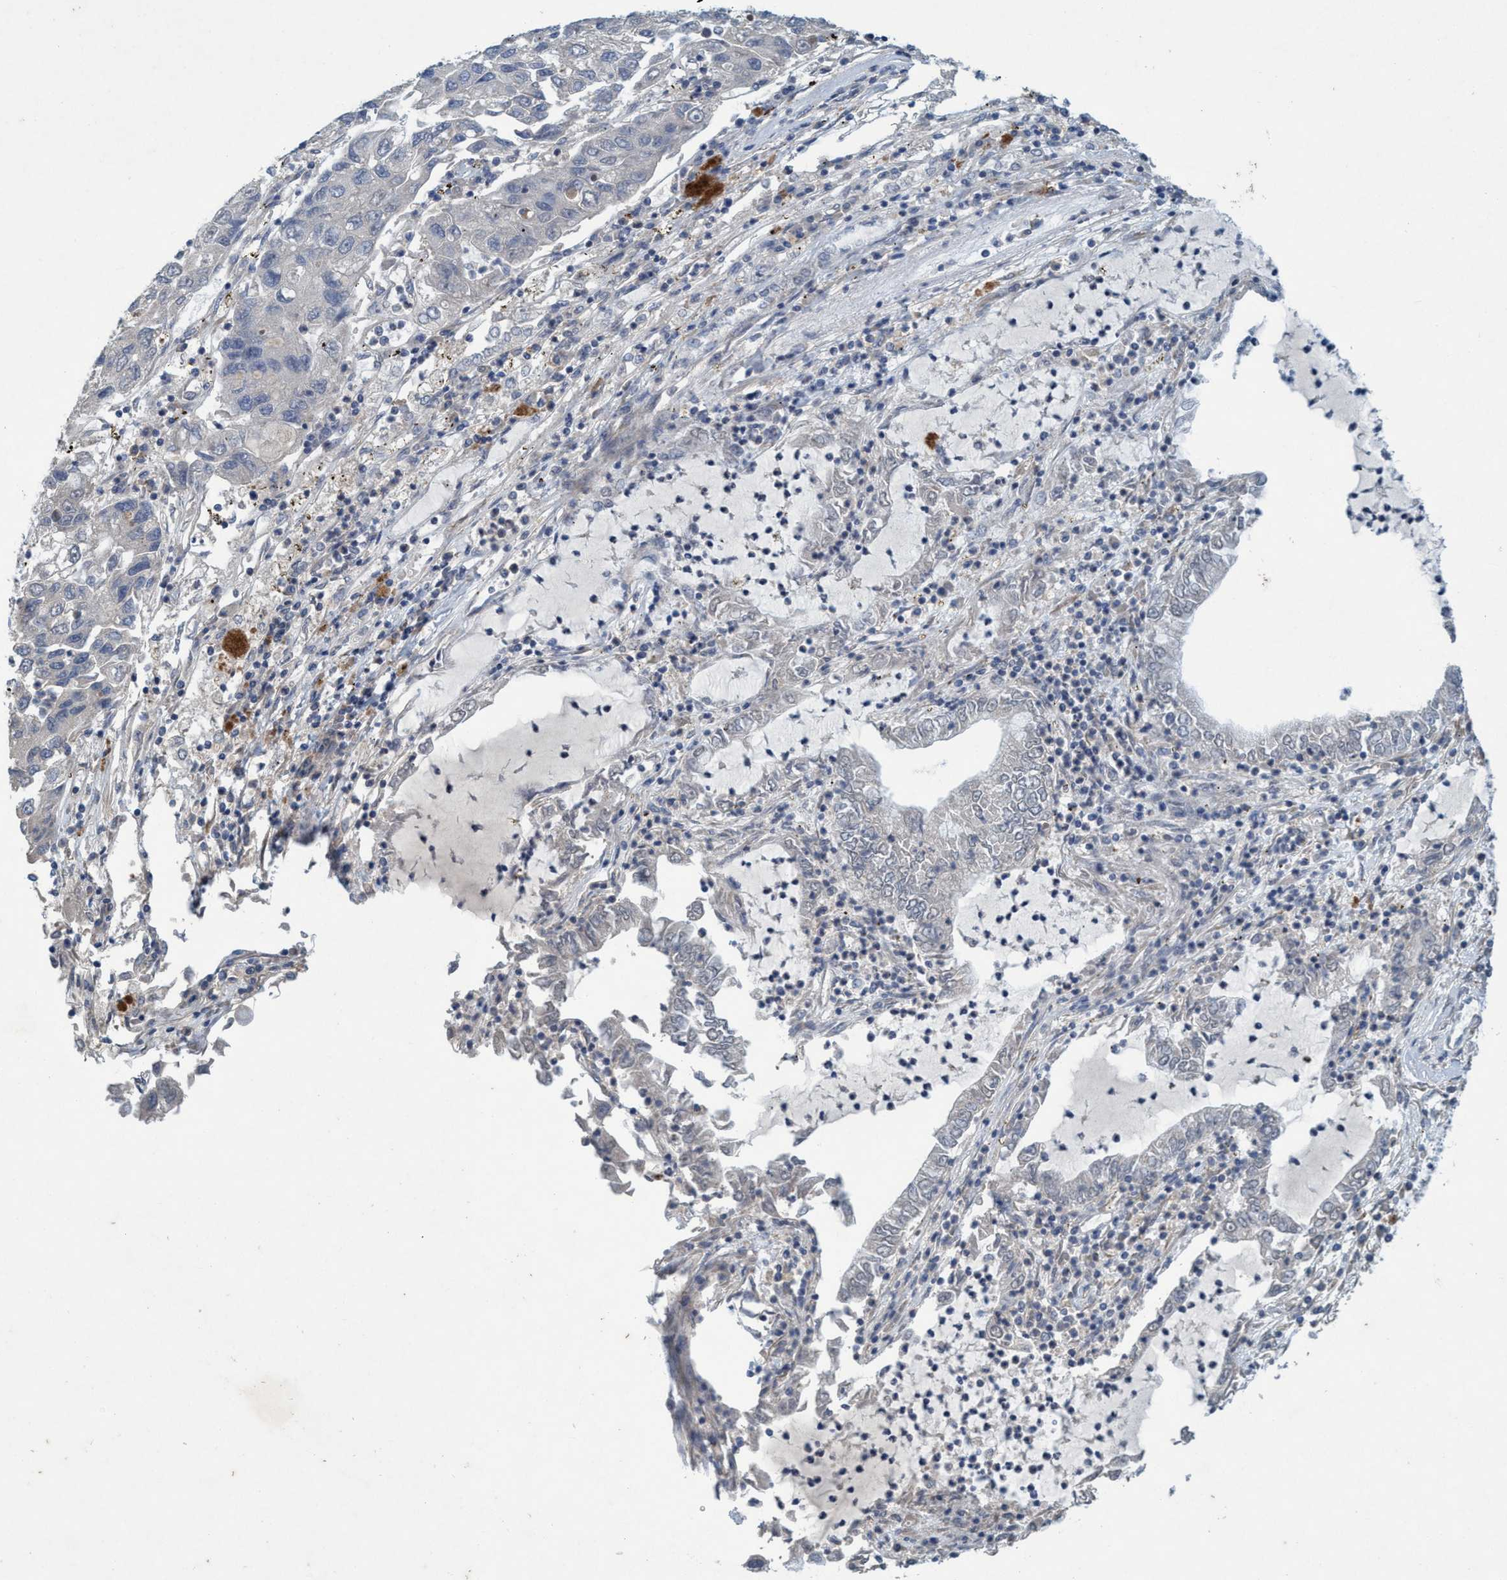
{"staining": {"intensity": "negative", "quantity": "none", "location": "none"}, "tissue": "lung cancer", "cell_type": "Tumor cells", "image_type": "cancer", "snomed": [{"axis": "morphology", "description": "Adenocarcinoma, NOS"}, {"axis": "topography", "description": "Lung"}], "caption": "An immunohistochemistry image of lung cancer (adenocarcinoma) is shown. There is no staining in tumor cells of lung cancer (adenocarcinoma).", "gene": "RNF208", "patient": {"sex": "female", "age": 51}}